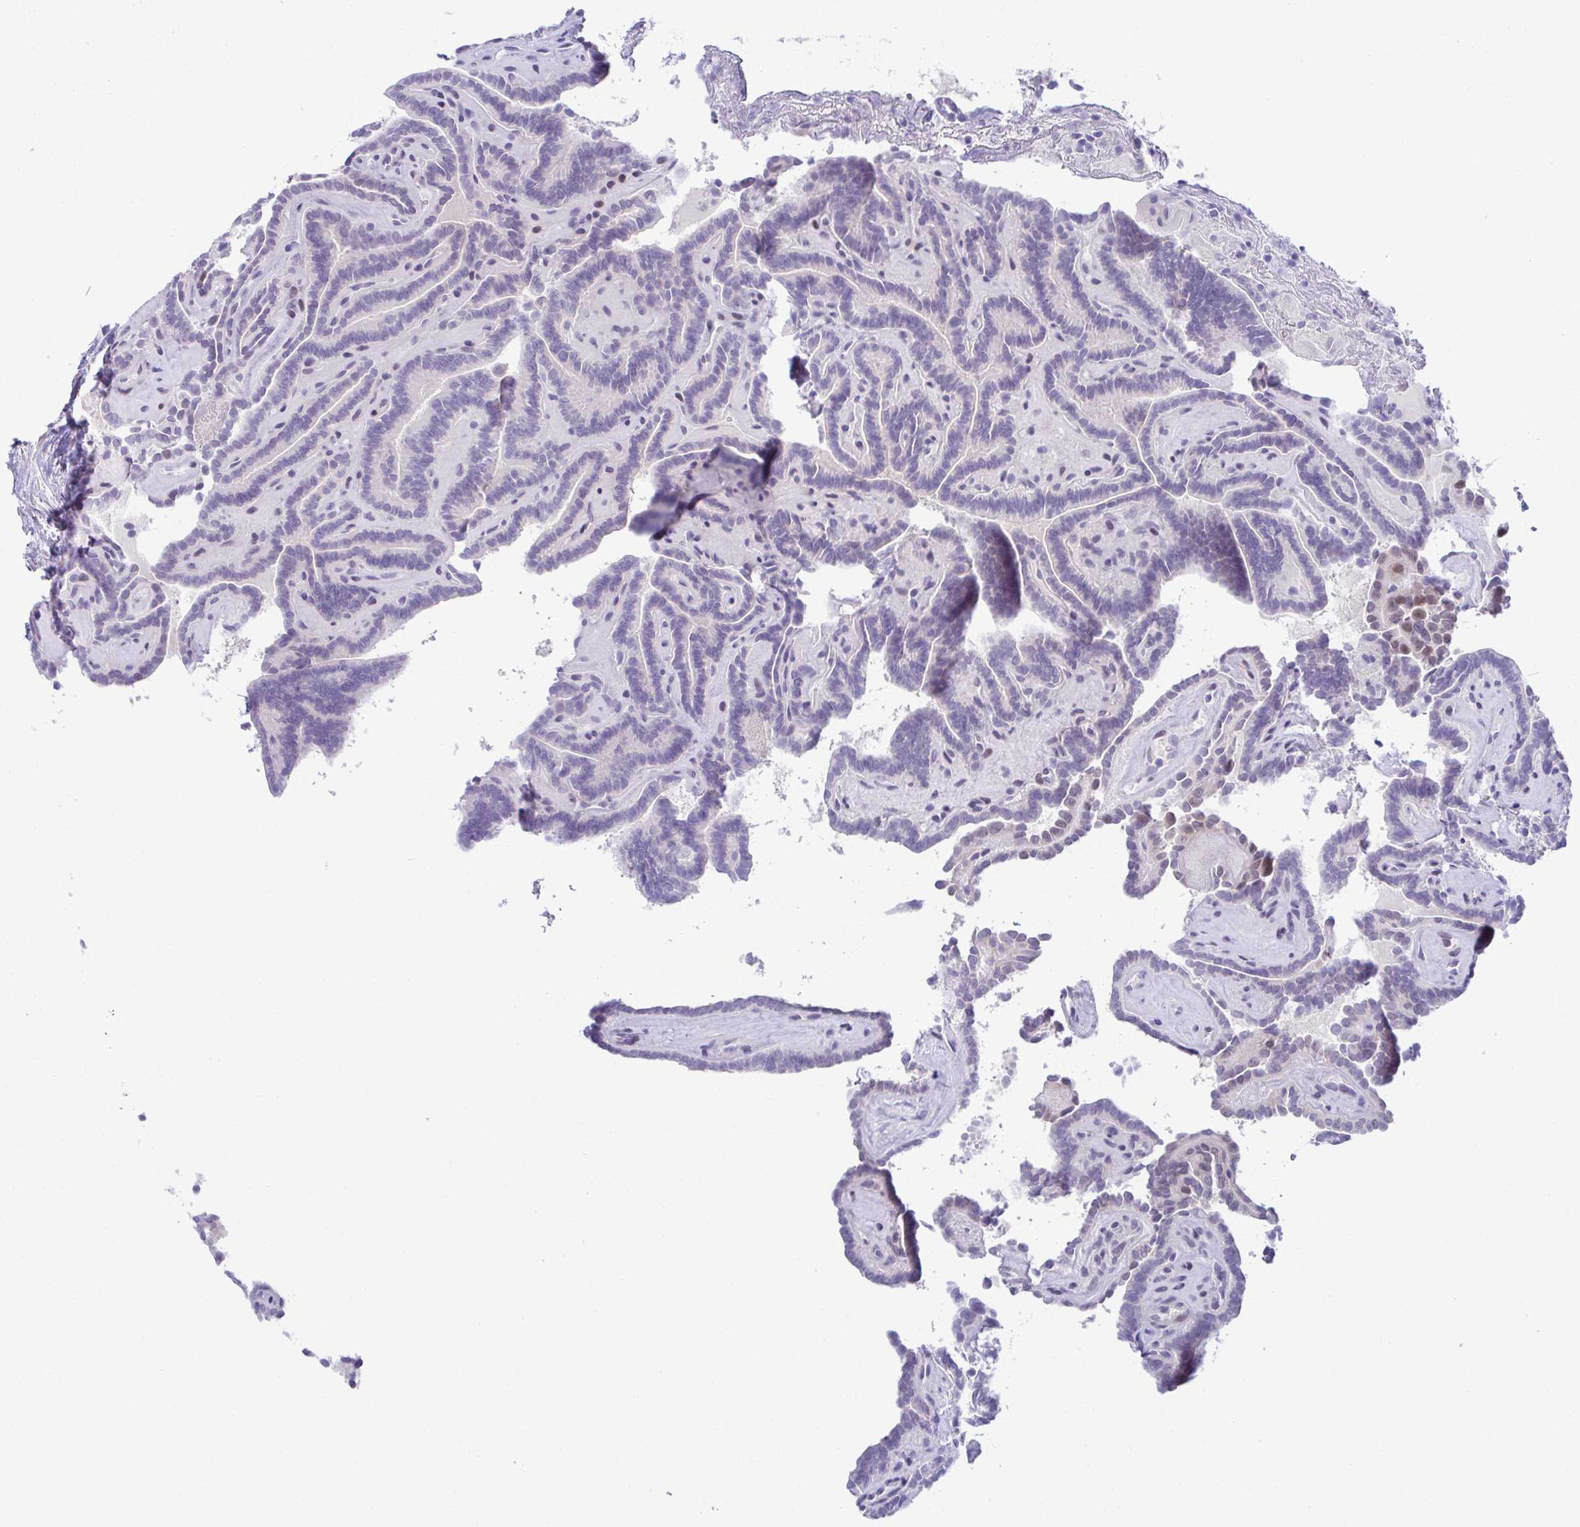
{"staining": {"intensity": "moderate", "quantity": "<25%", "location": "nuclear"}, "tissue": "thyroid cancer", "cell_type": "Tumor cells", "image_type": "cancer", "snomed": [{"axis": "morphology", "description": "Papillary adenocarcinoma, NOS"}, {"axis": "topography", "description": "Thyroid gland"}], "caption": "A brown stain shows moderate nuclear expression of a protein in thyroid cancer (papillary adenocarcinoma) tumor cells. The protein of interest is shown in brown color, while the nuclei are stained blue.", "gene": "USP35", "patient": {"sex": "female", "age": 21}}